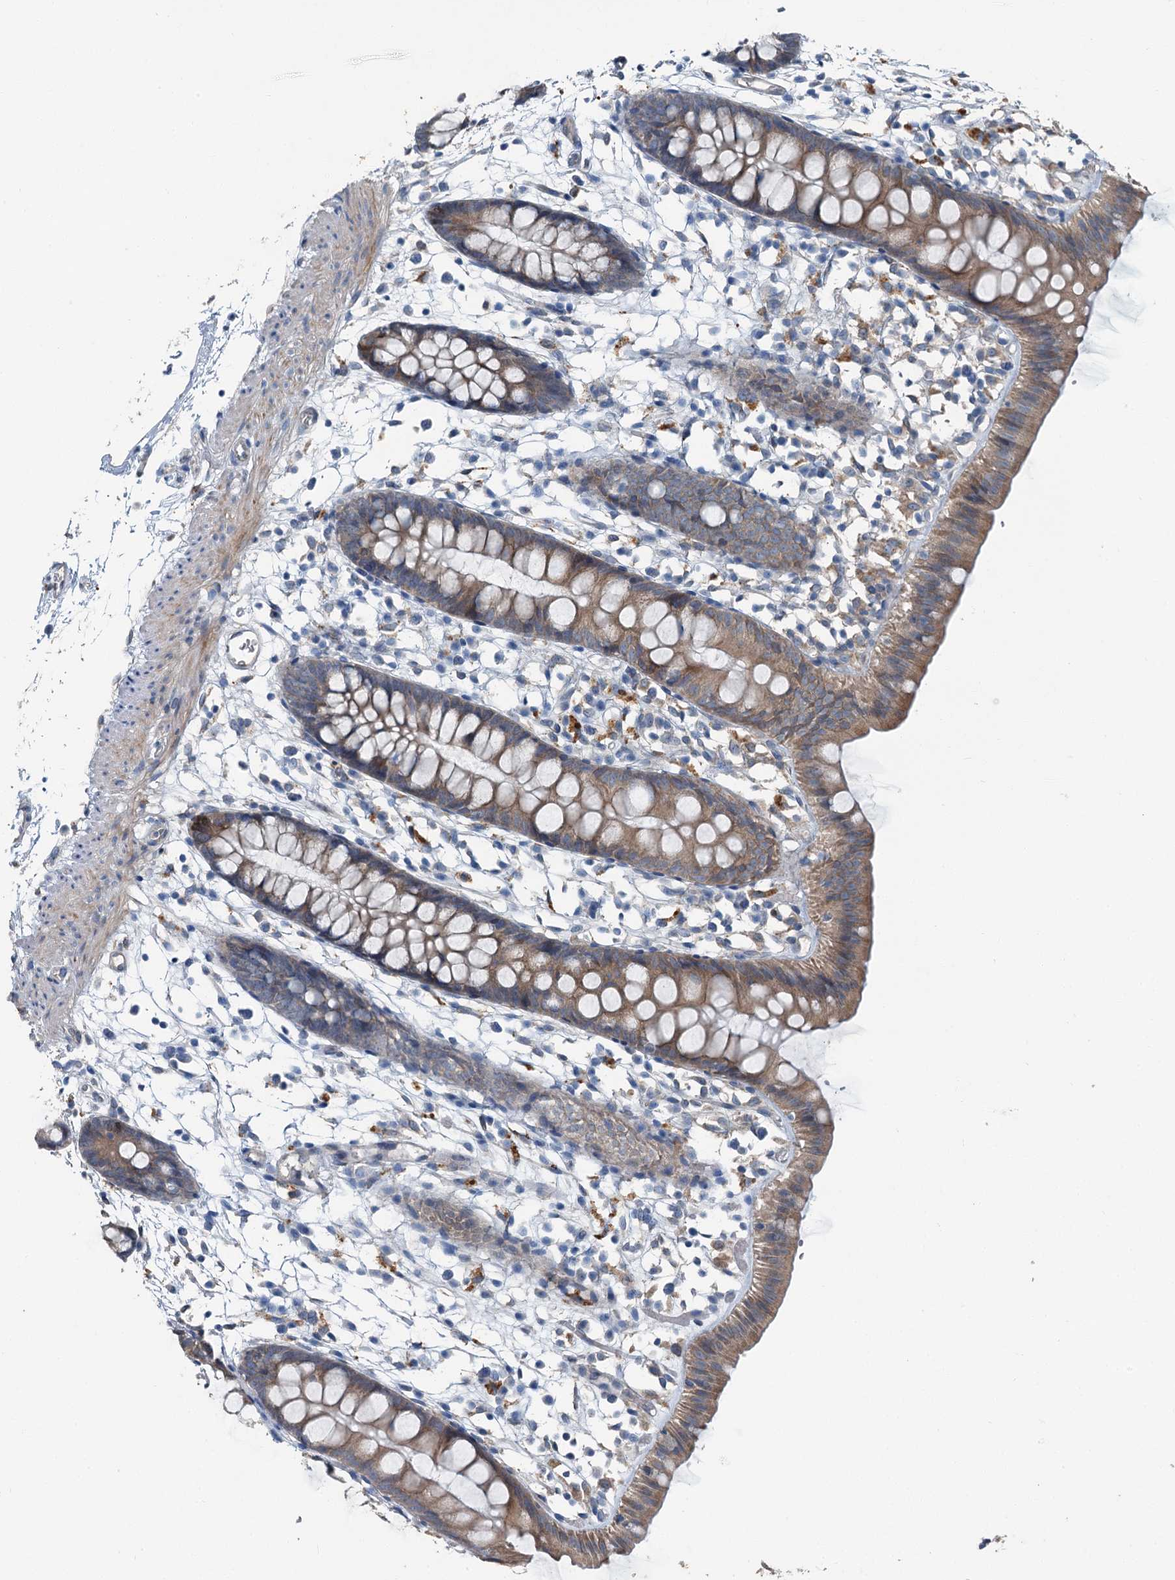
{"staining": {"intensity": "weak", "quantity": "25%-75%", "location": "cytoplasmic/membranous"}, "tissue": "colon", "cell_type": "Endothelial cells", "image_type": "normal", "snomed": [{"axis": "morphology", "description": "Normal tissue, NOS"}, {"axis": "topography", "description": "Colon"}], "caption": "Colon stained for a protein (brown) reveals weak cytoplasmic/membranous positive staining in approximately 25%-75% of endothelial cells.", "gene": "C6orf120", "patient": {"sex": "male", "age": 56}}